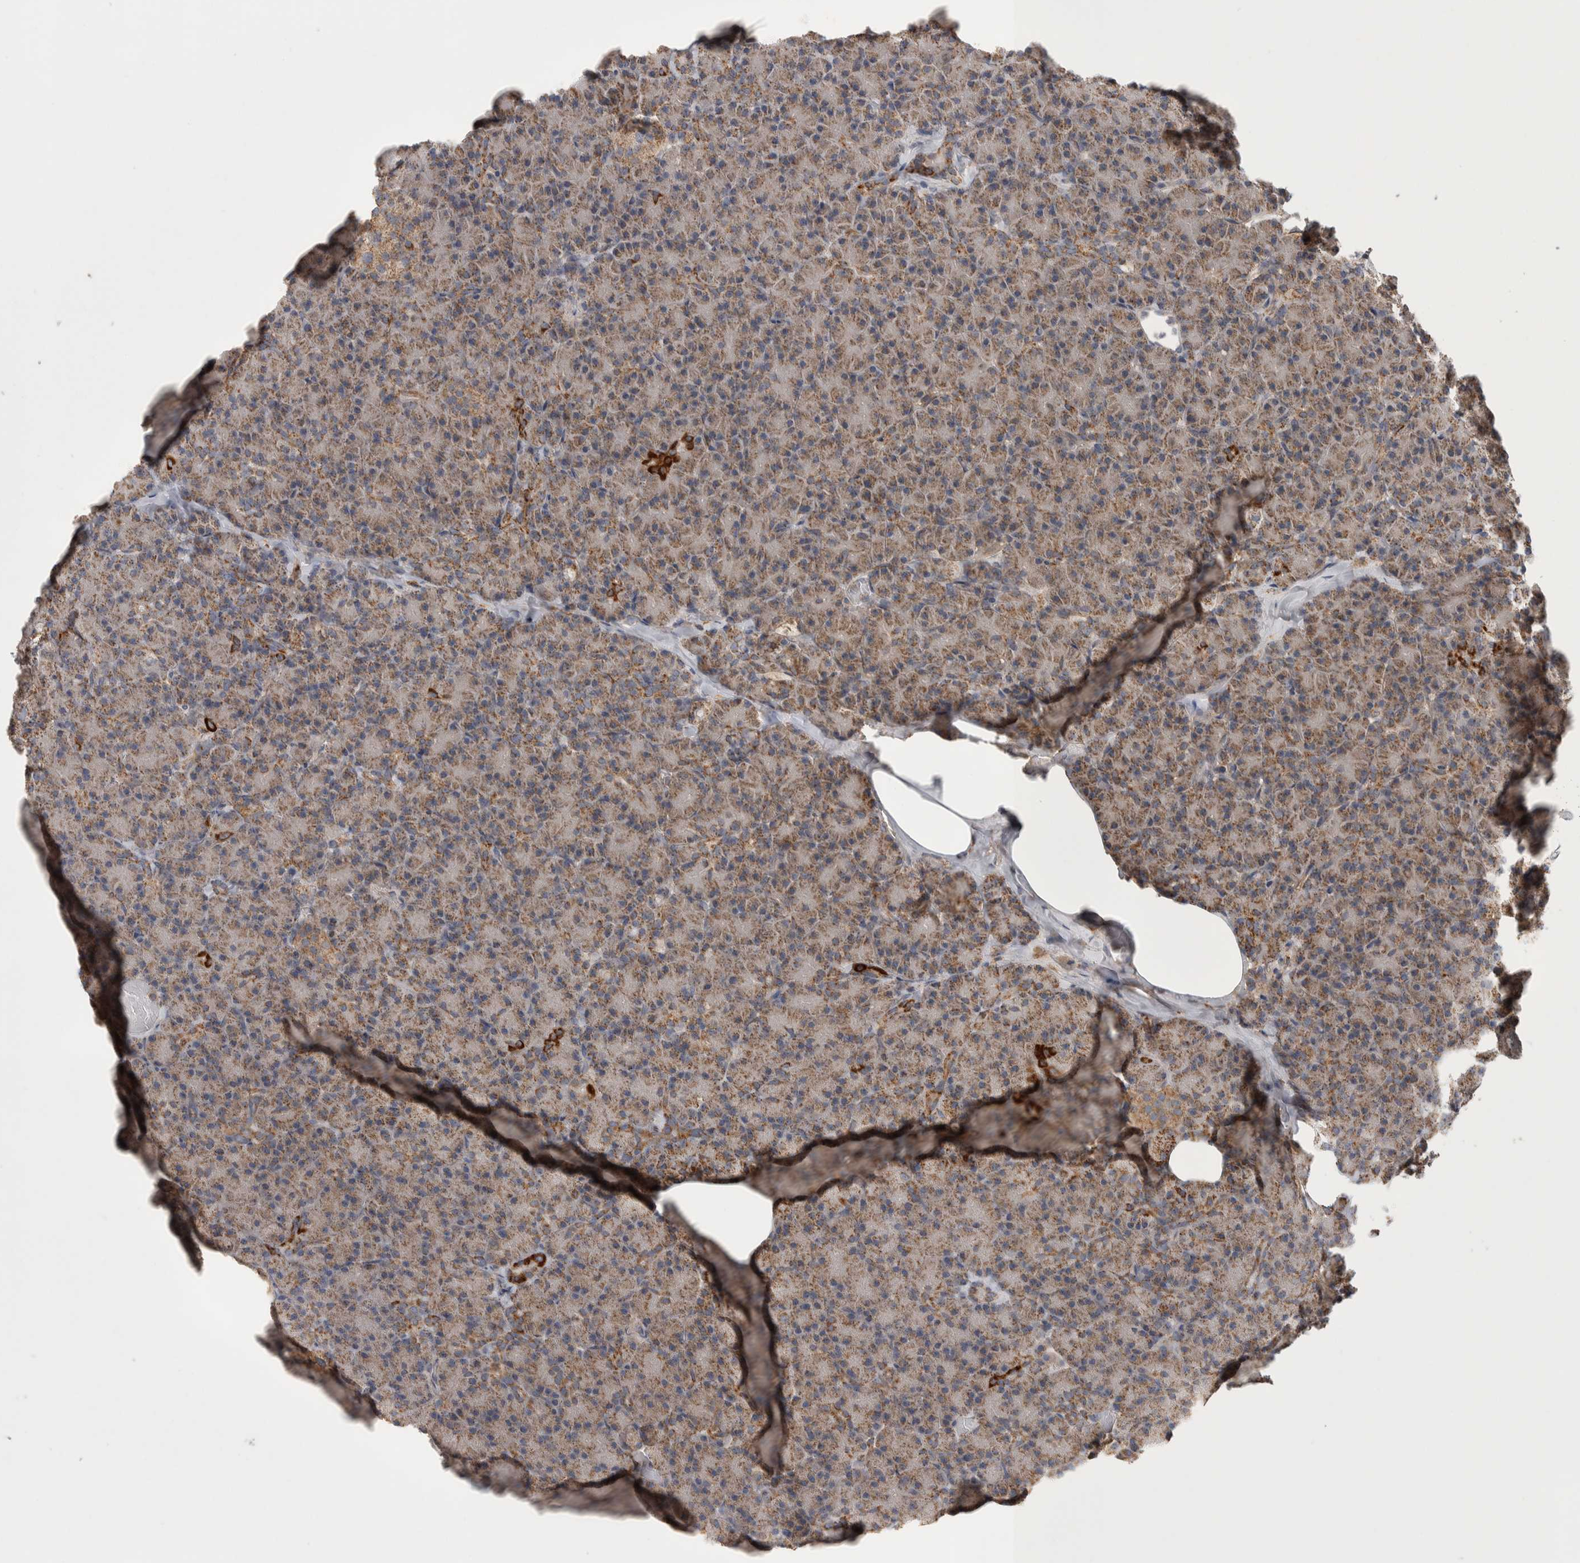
{"staining": {"intensity": "moderate", "quantity": ">75%", "location": "cytoplasmic/membranous"}, "tissue": "pancreas", "cell_type": "Exocrine glandular cells", "image_type": "normal", "snomed": [{"axis": "morphology", "description": "Normal tissue, NOS"}, {"axis": "topography", "description": "Pancreas"}], "caption": "Pancreas stained for a protein (brown) demonstrates moderate cytoplasmic/membranous positive positivity in about >75% of exocrine glandular cells.", "gene": "SCO1", "patient": {"sex": "female", "age": 43}}